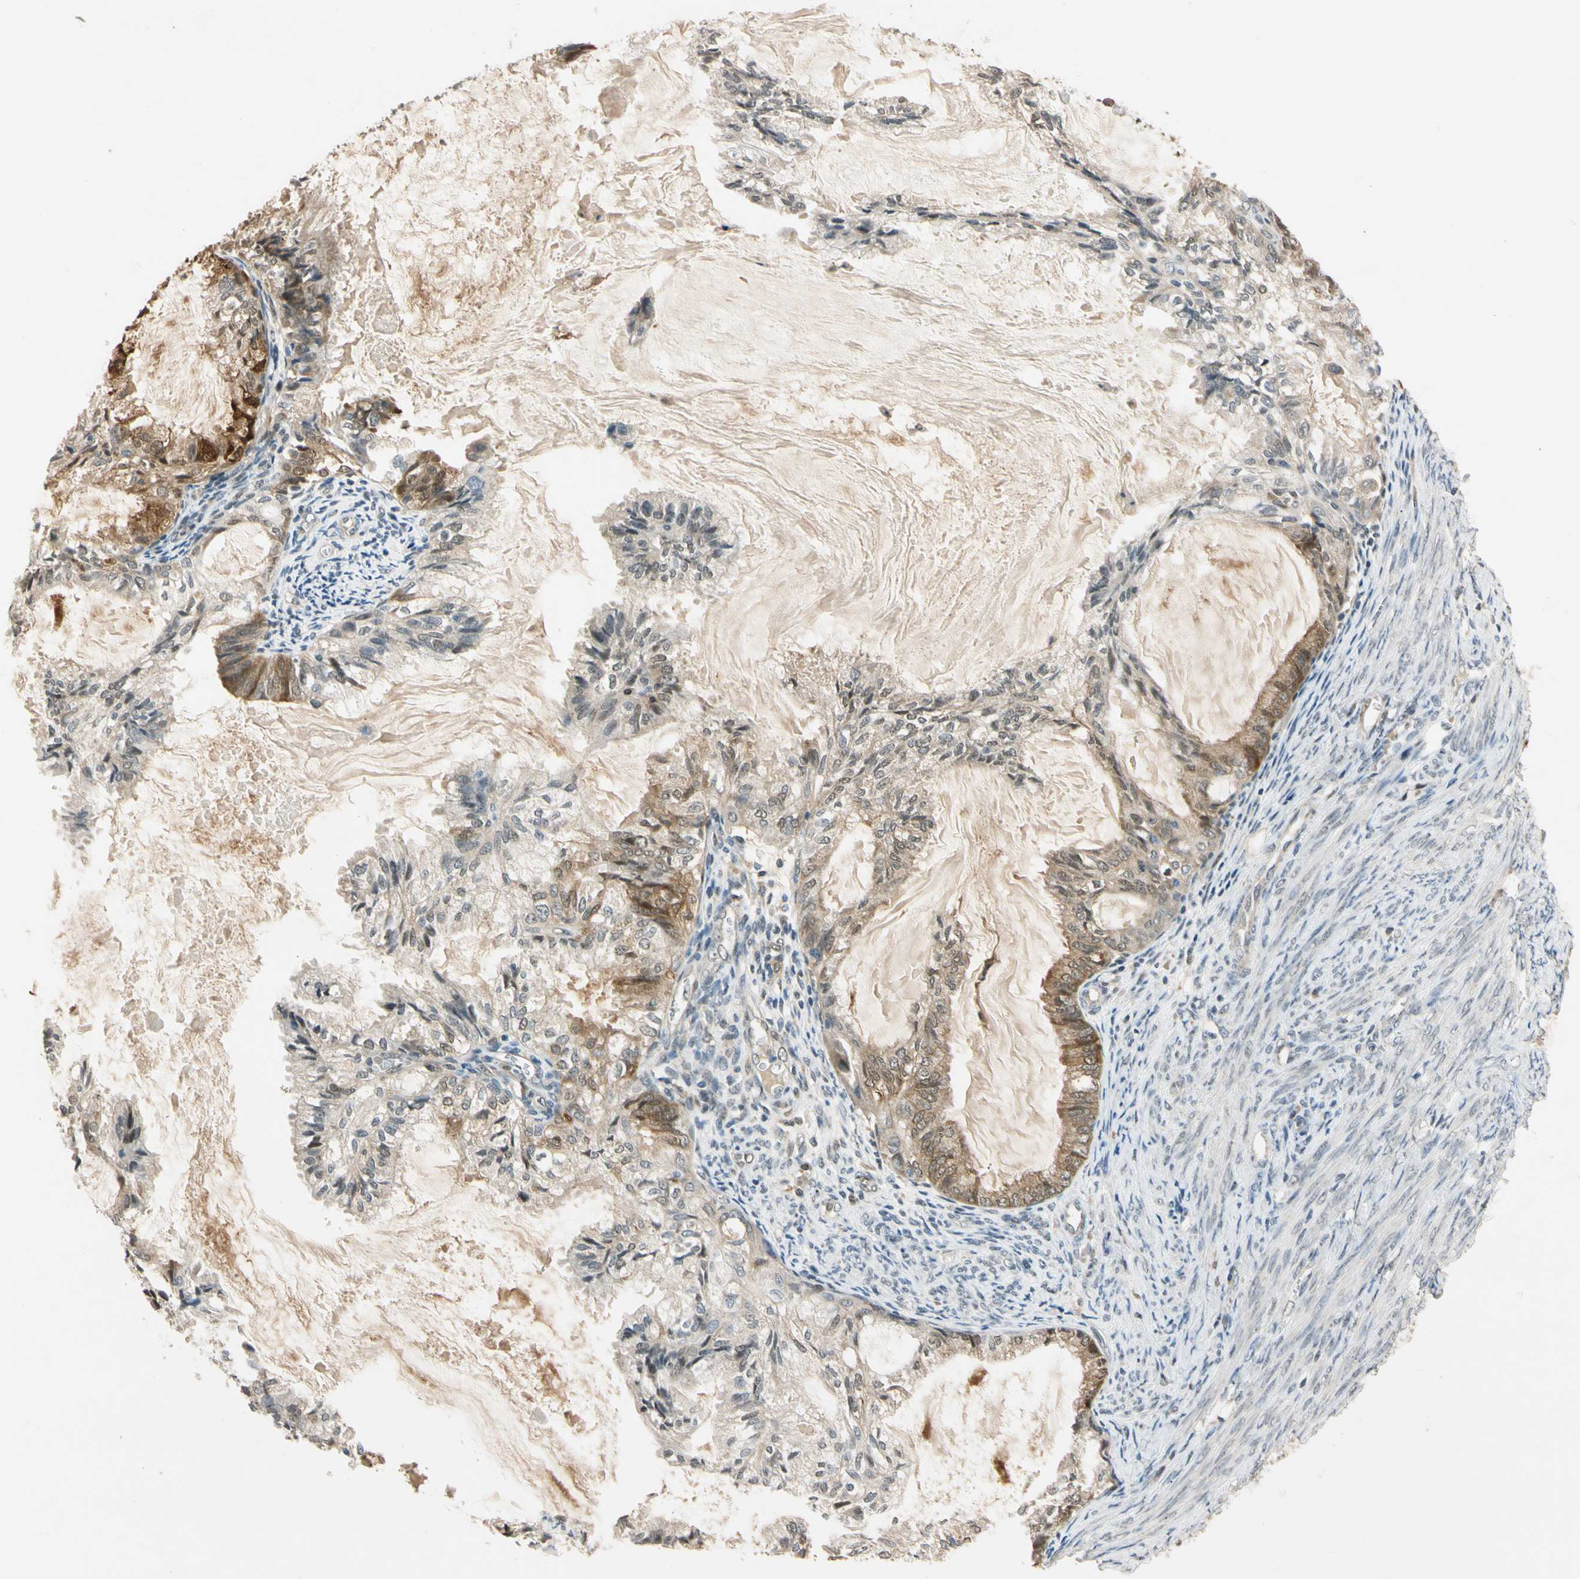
{"staining": {"intensity": "strong", "quantity": ">75%", "location": "cytoplasmic/membranous,nuclear"}, "tissue": "cervical cancer", "cell_type": "Tumor cells", "image_type": "cancer", "snomed": [{"axis": "morphology", "description": "Normal tissue, NOS"}, {"axis": "morphology", "description": "Adenocarcinoma, NOS"}, {"axis": "topography", "description": "Cervix"}, {"axis": "topography", "description": "Endometrium"}], "caption": "Immunohistochemistry (IHC) (DAB) staining of cervical cancer demonstrates strong cytoplasmic/membranous and nuclear protein expression in approximately >75% of tumor cells.", "gene": "RIOX2", "patient": {"sex": "female", "age": 86}}